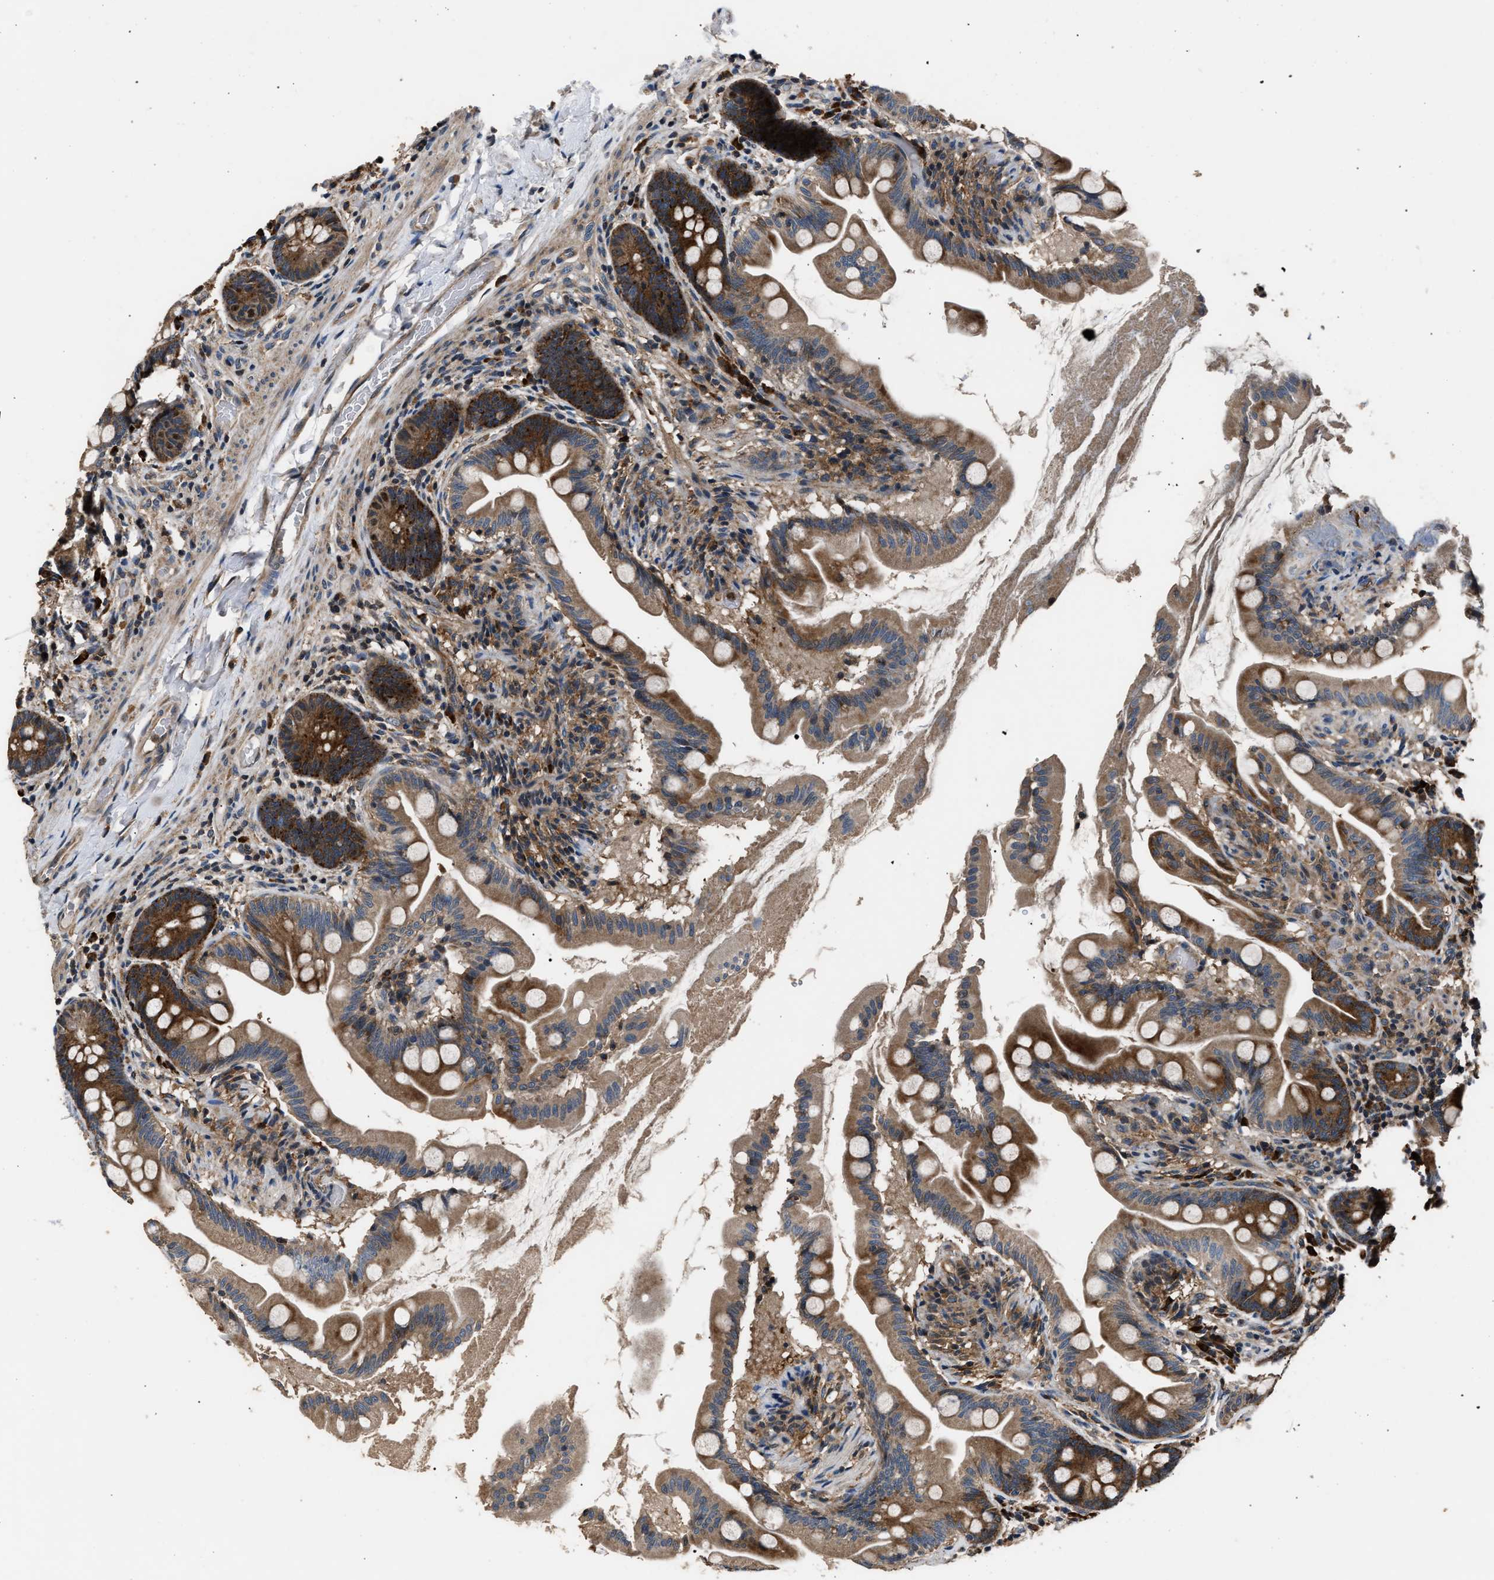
{"staining": {"intensity": "strong", "quantity": ">75%", "location": "cytoplasmic/membranous"}, "tissue": "small intestine", "cell_type": "Glandular cells", "image_type": "normal", "snomed": [{"axis": "morphology", "description": "Normal tissue, NOS"}, {"axis": "topography", "description": "Small intestine"}], "caption": "About >75% of glandular cells in benign human small intestine reveal strong cytoplasmic/membranous protein expression as visualized by brown immunohistochemical staining.", "gene": "IMPDH2", "patient": {"sex": "female", "age": 56}}